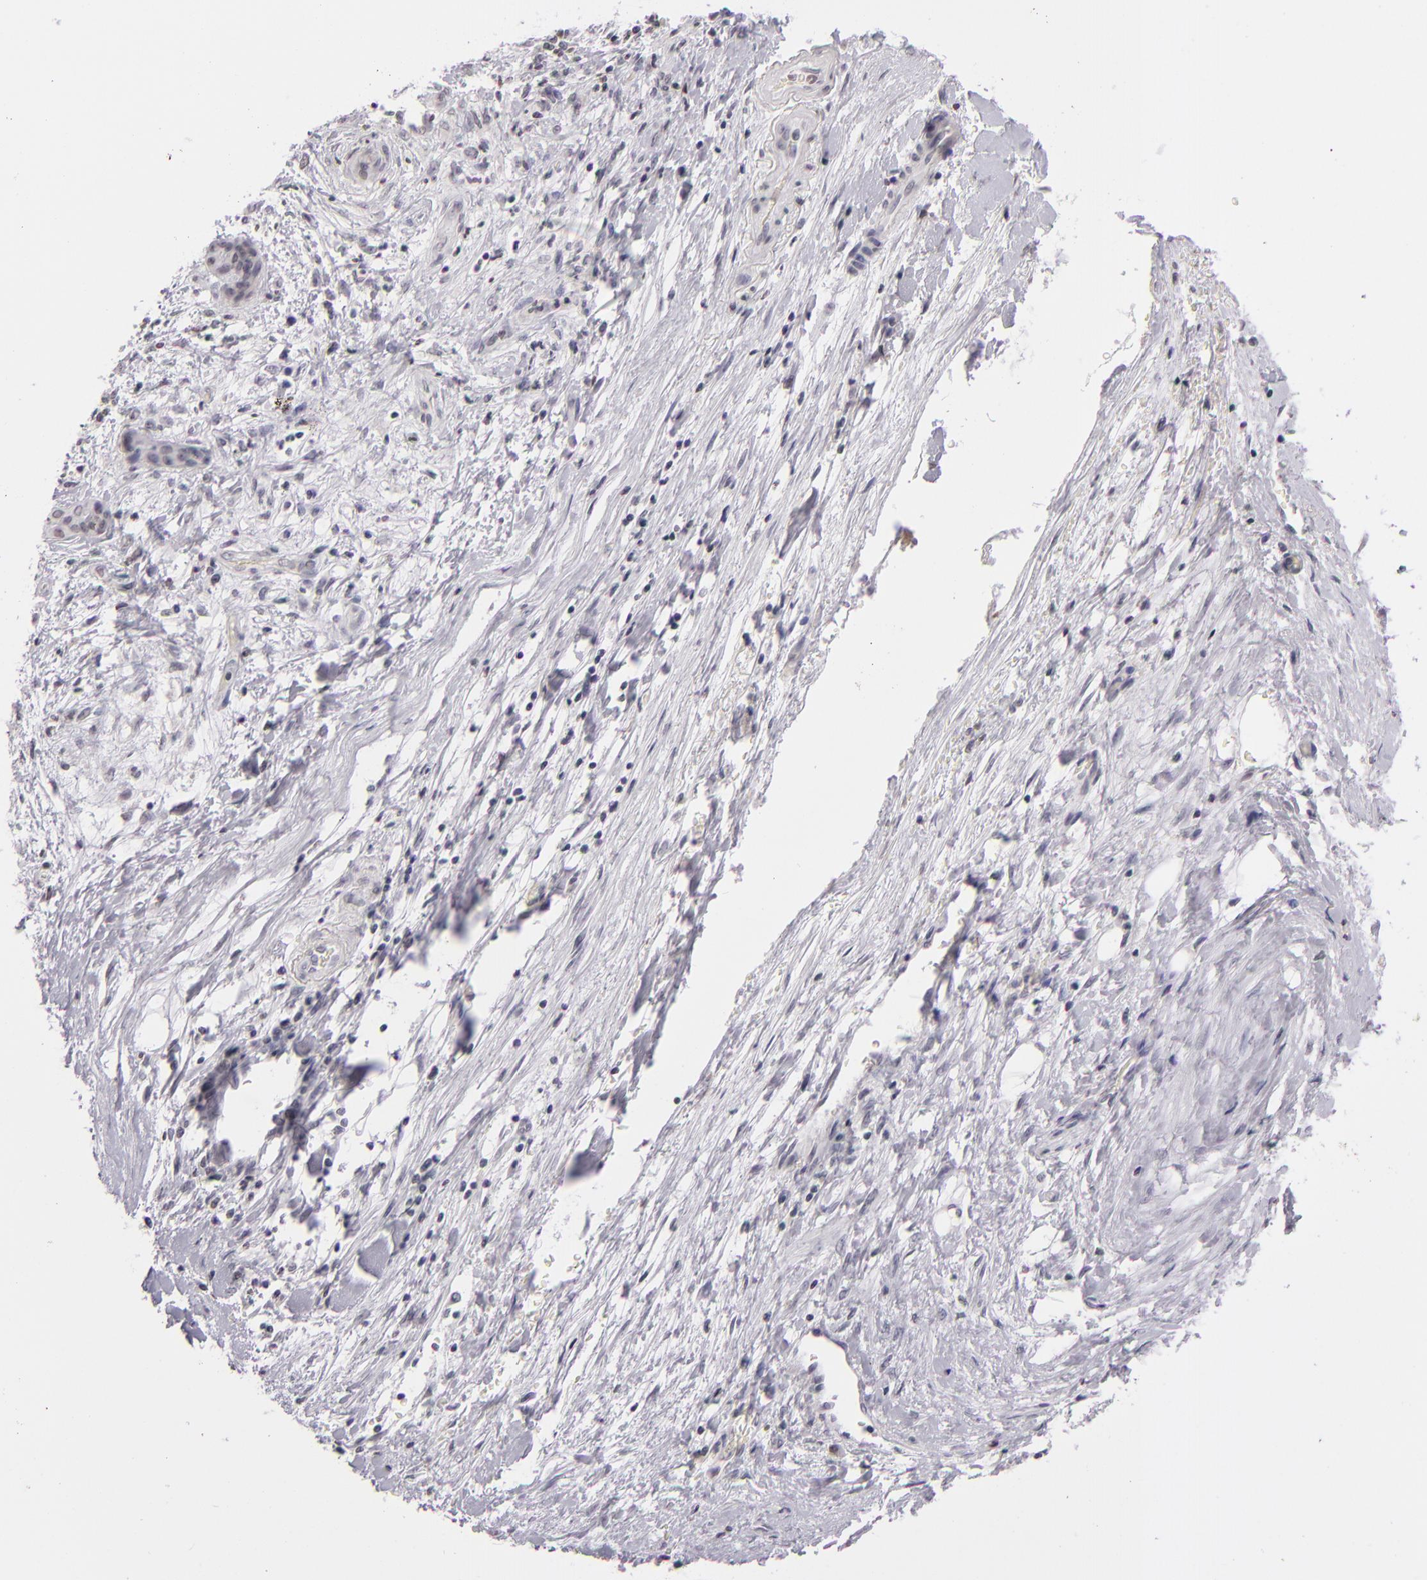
{"staining": {"intensity": "negative", "quantity": "none", "location": "none"}, "tissue": "pancreatic cancer", "cell_type": "Tumor cells", "image_type": "cancer", "snomed": [{"axis": "morphology", "description": "Adenocarcinoma, NOS"}, {"axis": "topography", "description": "Pancreas"}], "caption": "Tumor cells show no significant positivity in adenocarcinoma (pancreatic). The staining is performed using DAB brown chromogen with nuclei counter-stained in using hematoxylin.", "gene": "CD40", "patient": {"sex": "female", "age": 70}}